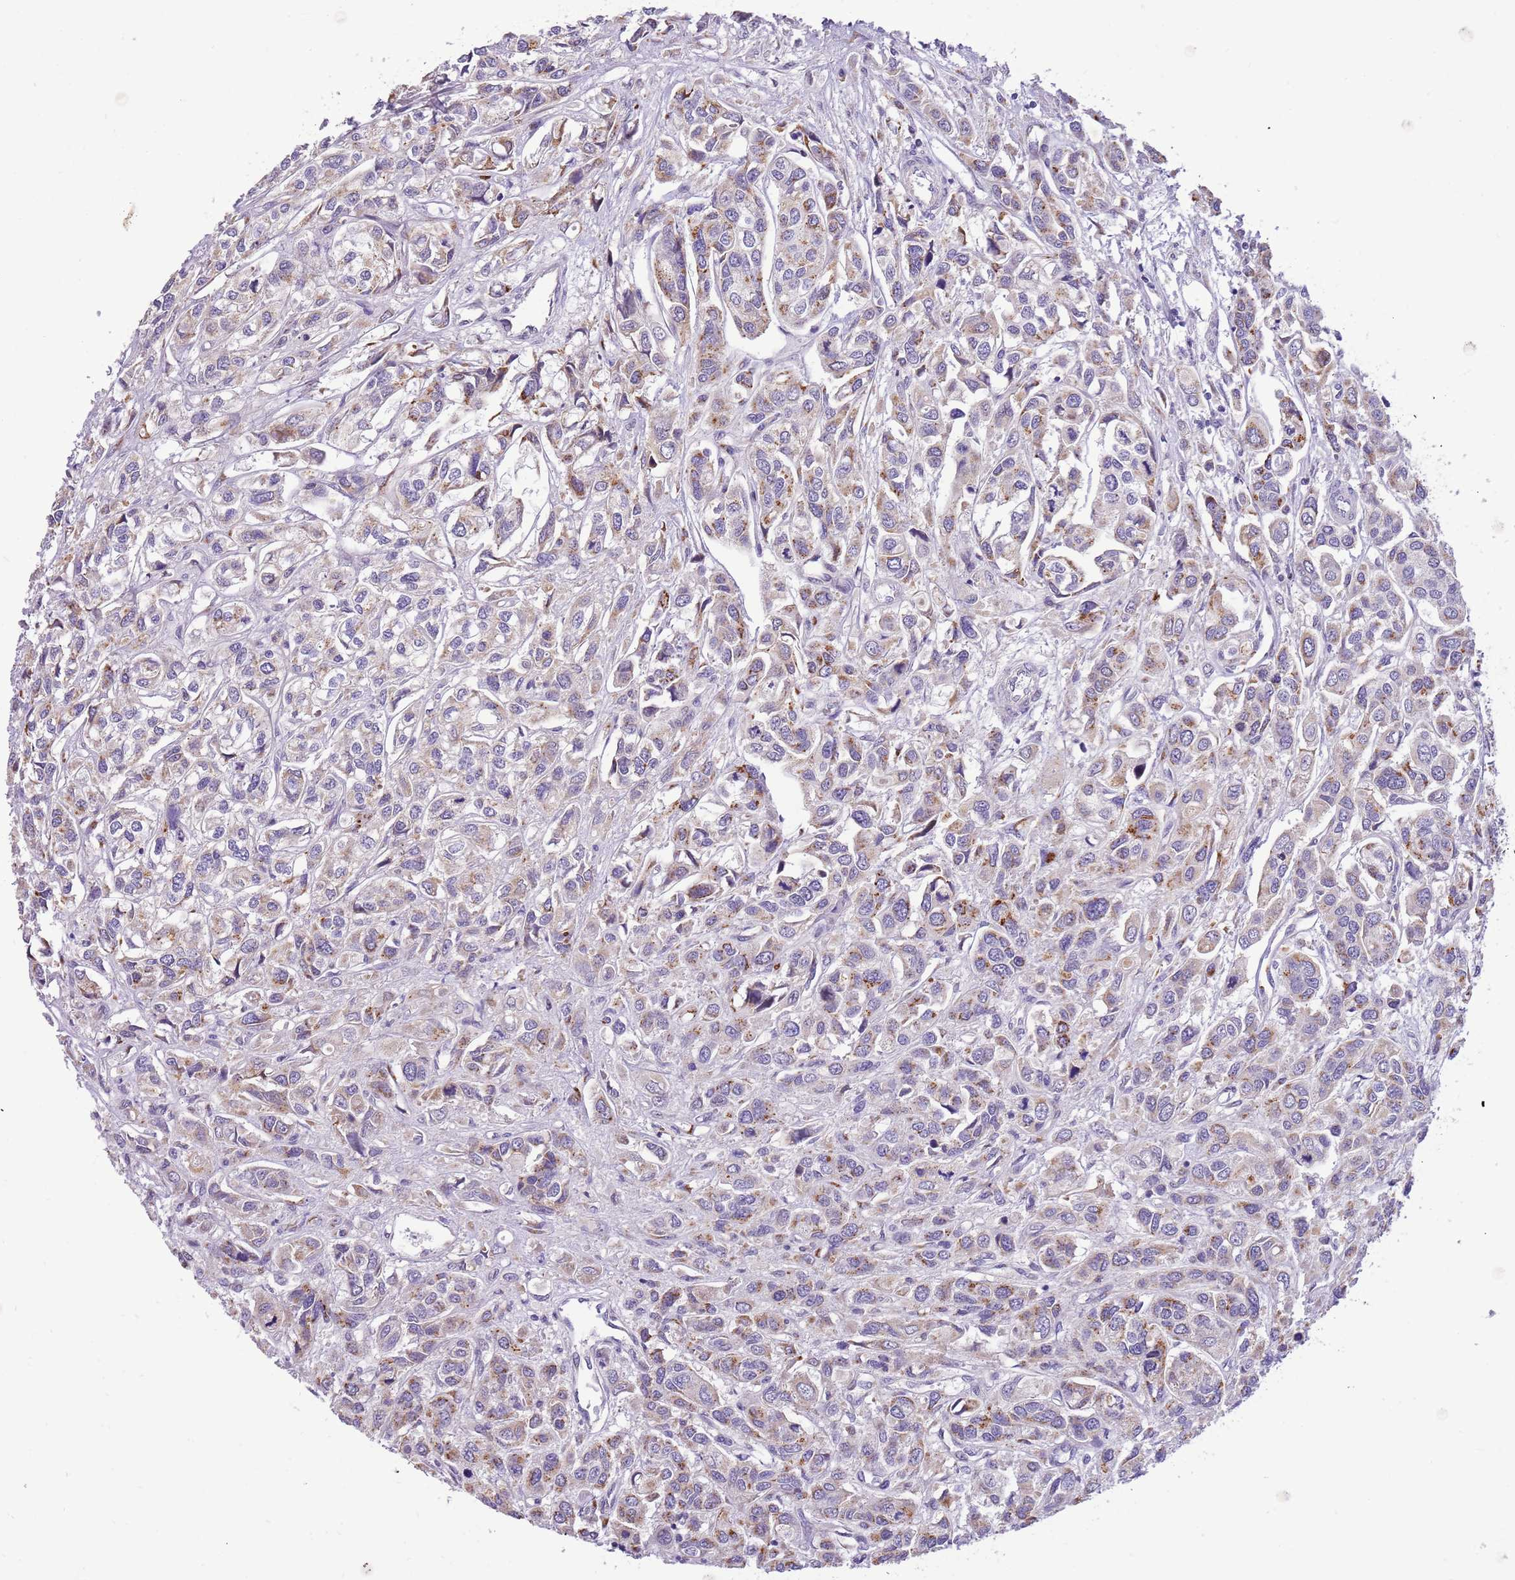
{"staining": {"intensity": "moderate", "quantity": "<25%", "location": "cytoplasmic/membranous"}, "tissue": "urothelial cancer", "cell_type": "Tumor cells", "image_type": "cancer", "snomed": [{"axis": "morphology", "description": "Urothelial carcinoma, High grade"}, {"axis": "topography", "description": "Urinary bladder"}], "caption": "A high-resolution image shows immunohistochemistry (IHC) staining of urothelial cancer, which demonstrates moderate cytoplasmic/membranous staining in approximately <25% of tumor cells. Immunohistochemistry stains the protein in brown and the nuclei are stained blue.", "gene": "COX17", "patient": {"sex": "male", "age": 67}}